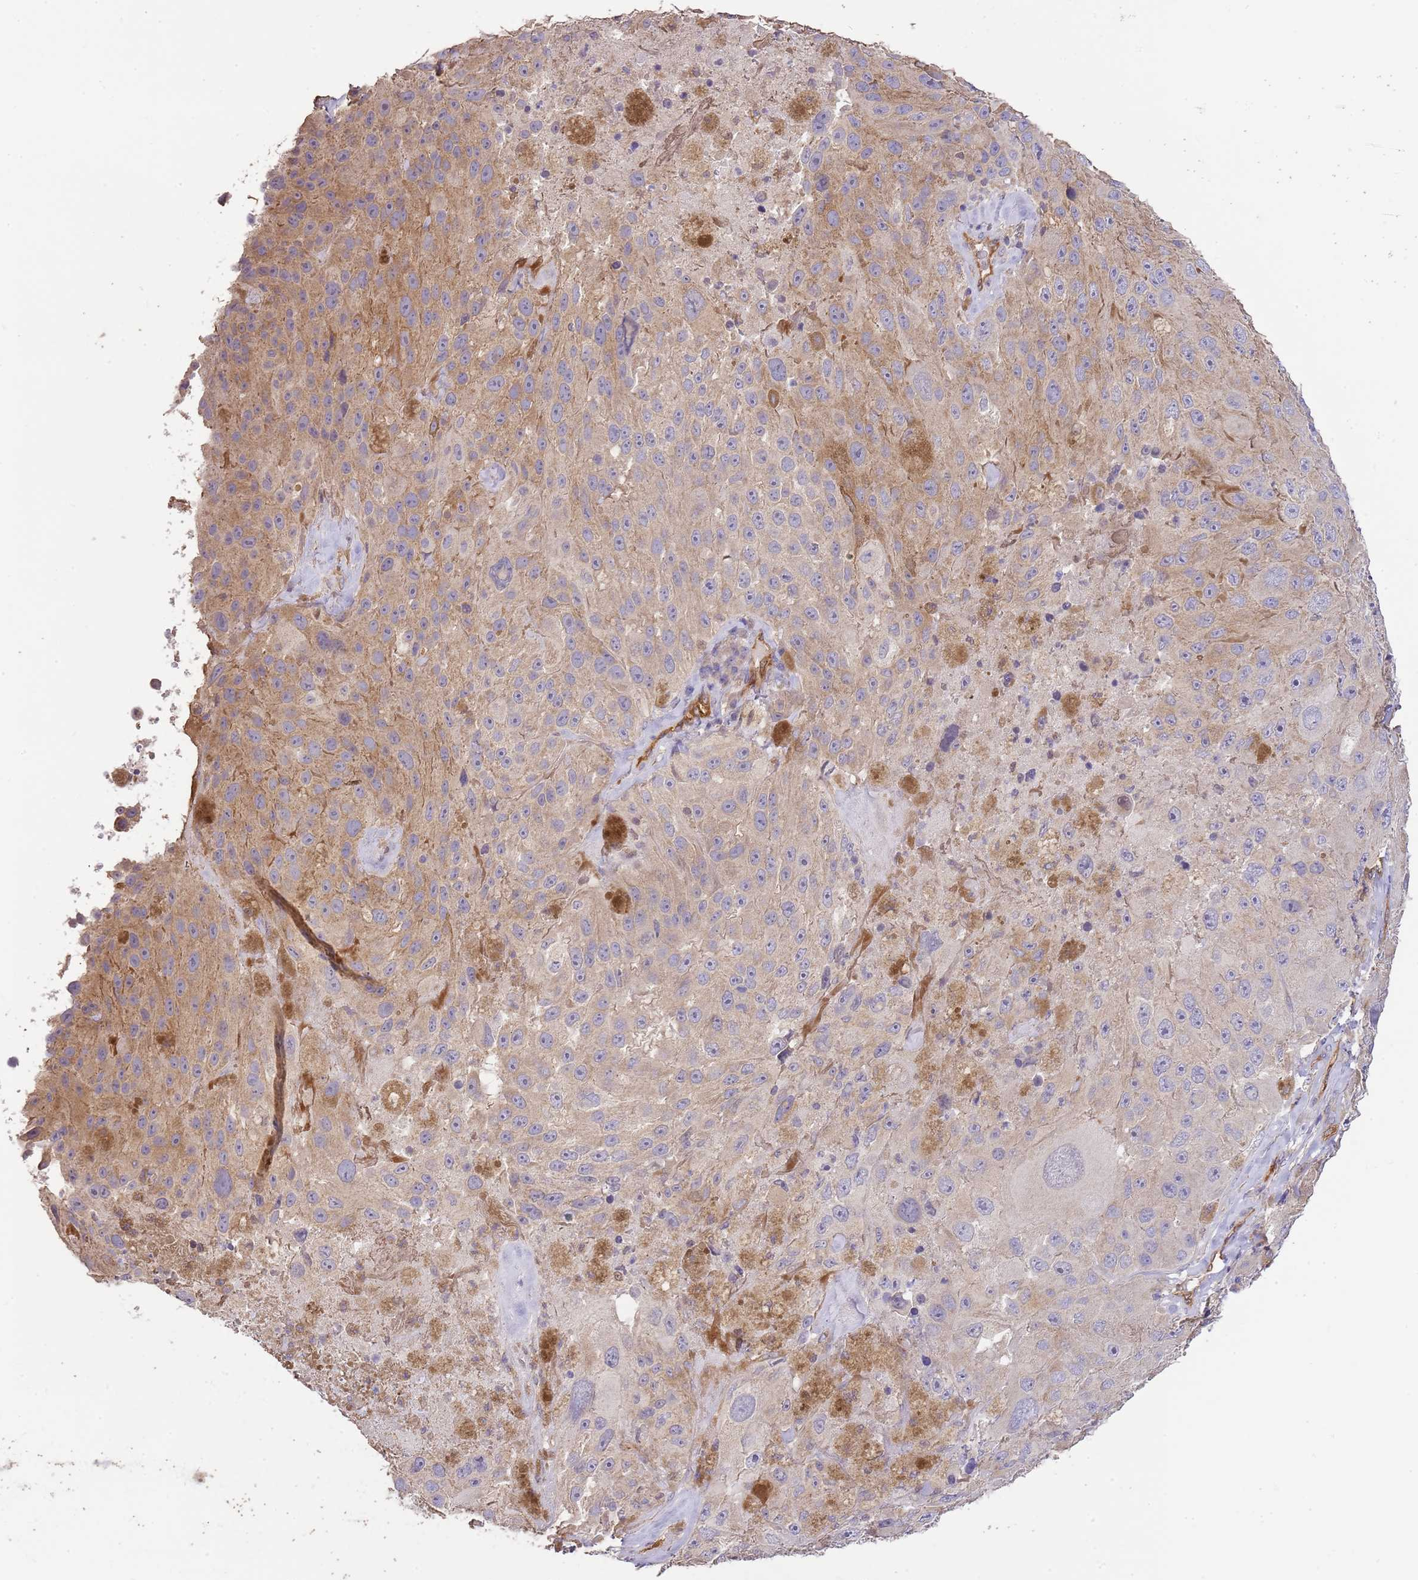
{"staining": {"intensity": "weak", "quantity": ">75%", "location": "cytoplasmic/membranous"}, "tissue": "melanoma", "cell_type": "Tumor cells", "image_type": "cancer", "snomed": [{"axis": "morphology", "description": "Malignant melanoma, Metastatic site"}, {"axis": "topography", "description": "Lymph node"}], "caption": "This image demonstrates IHC staining of melanoma, with low weak cytoplasmic/membranous staining in approximately >75% of tumor cells.", "gene": "DOCK9", "patient": {"sex": "male", "age": 62}}